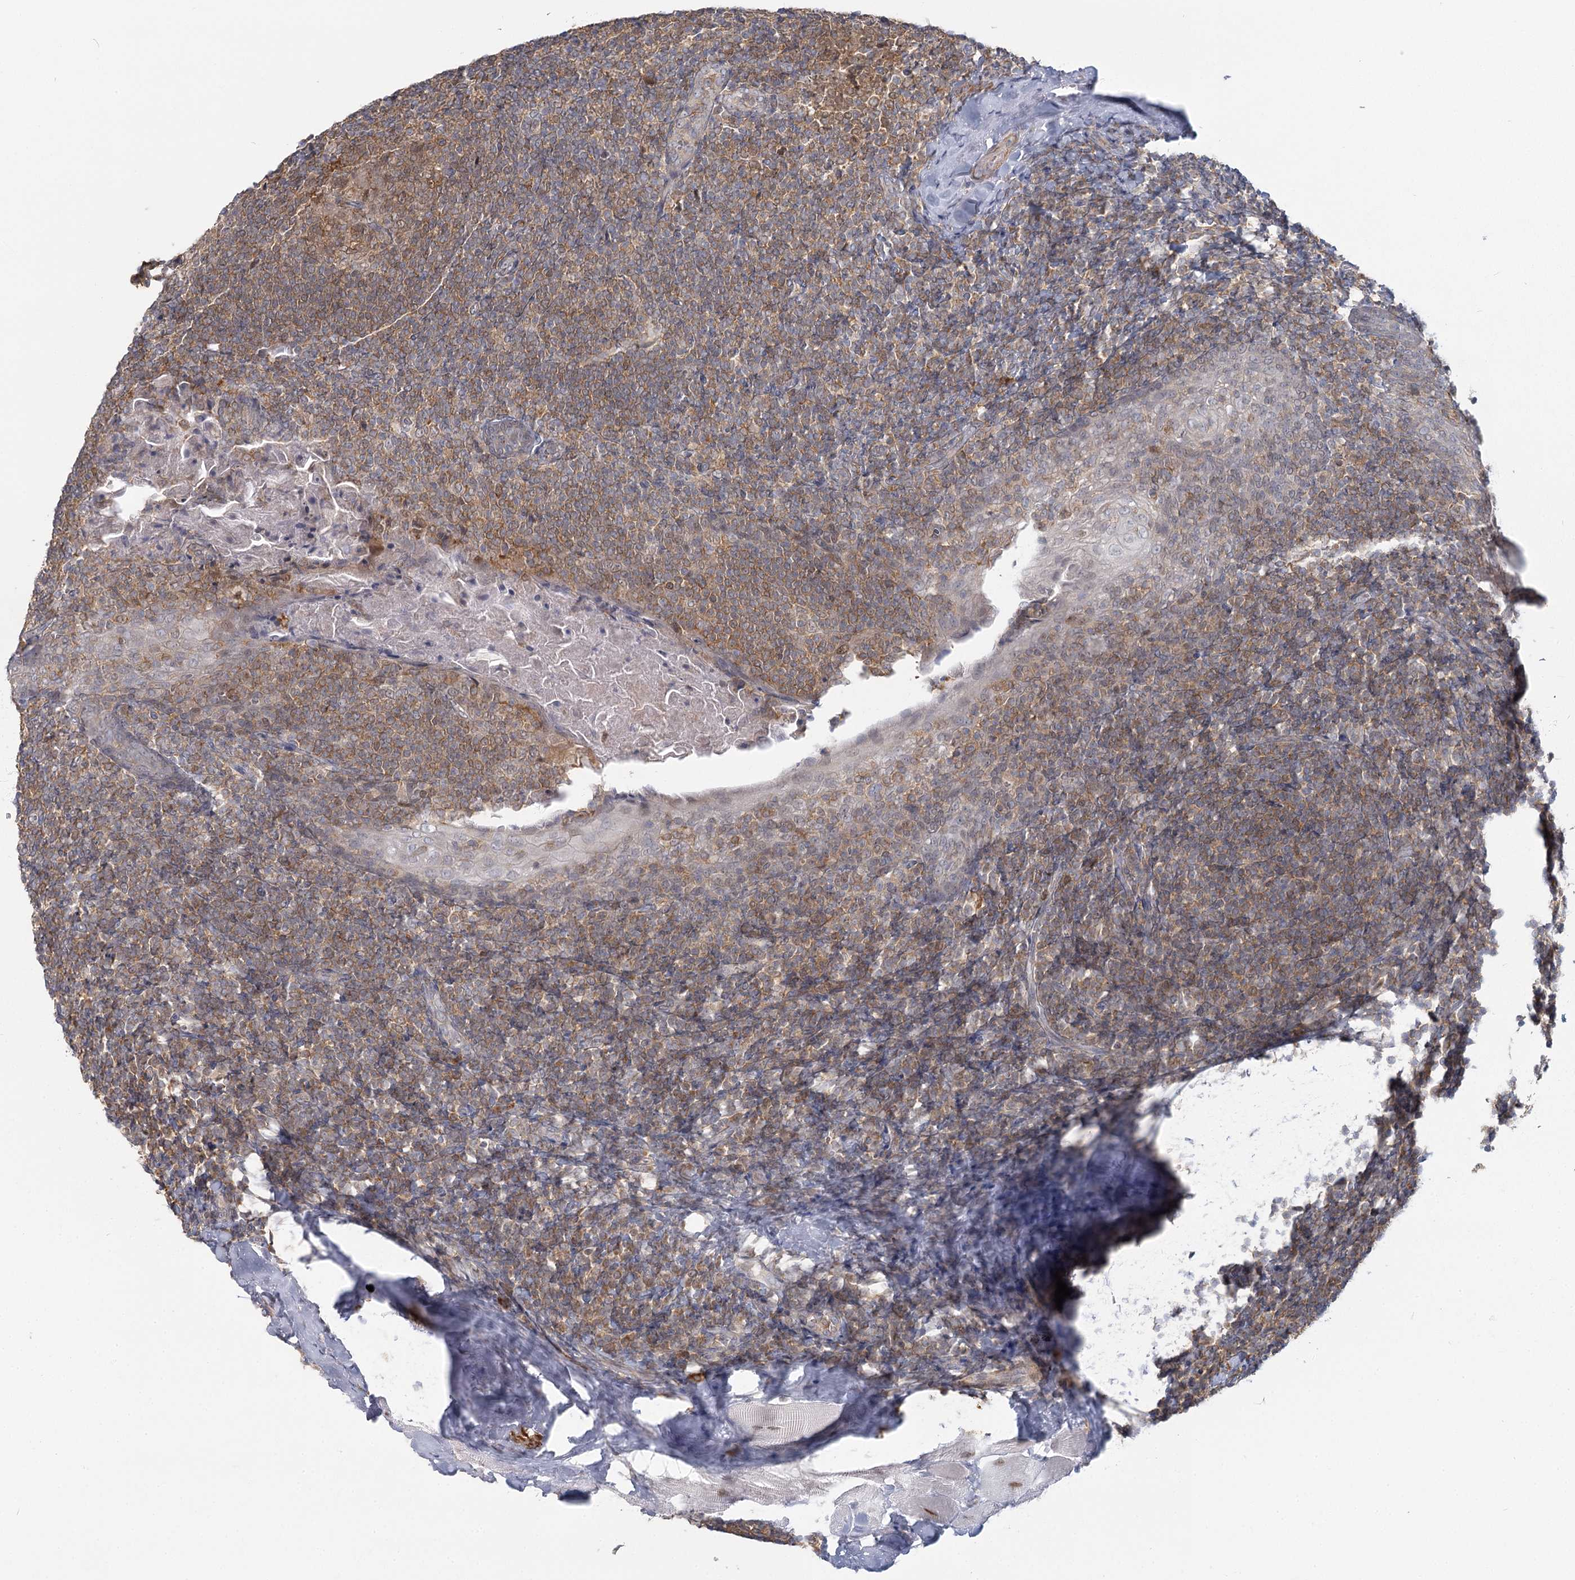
{"staining": {"intensity": "moderate", "quantity": "25%-75%", "location": "cytoplasmic/membranous"}, "tissue": "tonsil", "cell_type": "Germinal center cells", "image_type": "normal", "snomed": [{"axis": "morphology", "description": "Normal tissue, NOS"}, {"axis": "topography", "description": "Tonsil"}], "caption": "Protein expression by immunohistochemistry (IHC) exhibits moderate cytoplasmic/membranous expression in approximately 25%-75% of germinal center cells in normal tonsil.", "gene": "USP11", "patient": {"sex": "male", "age": 37}}